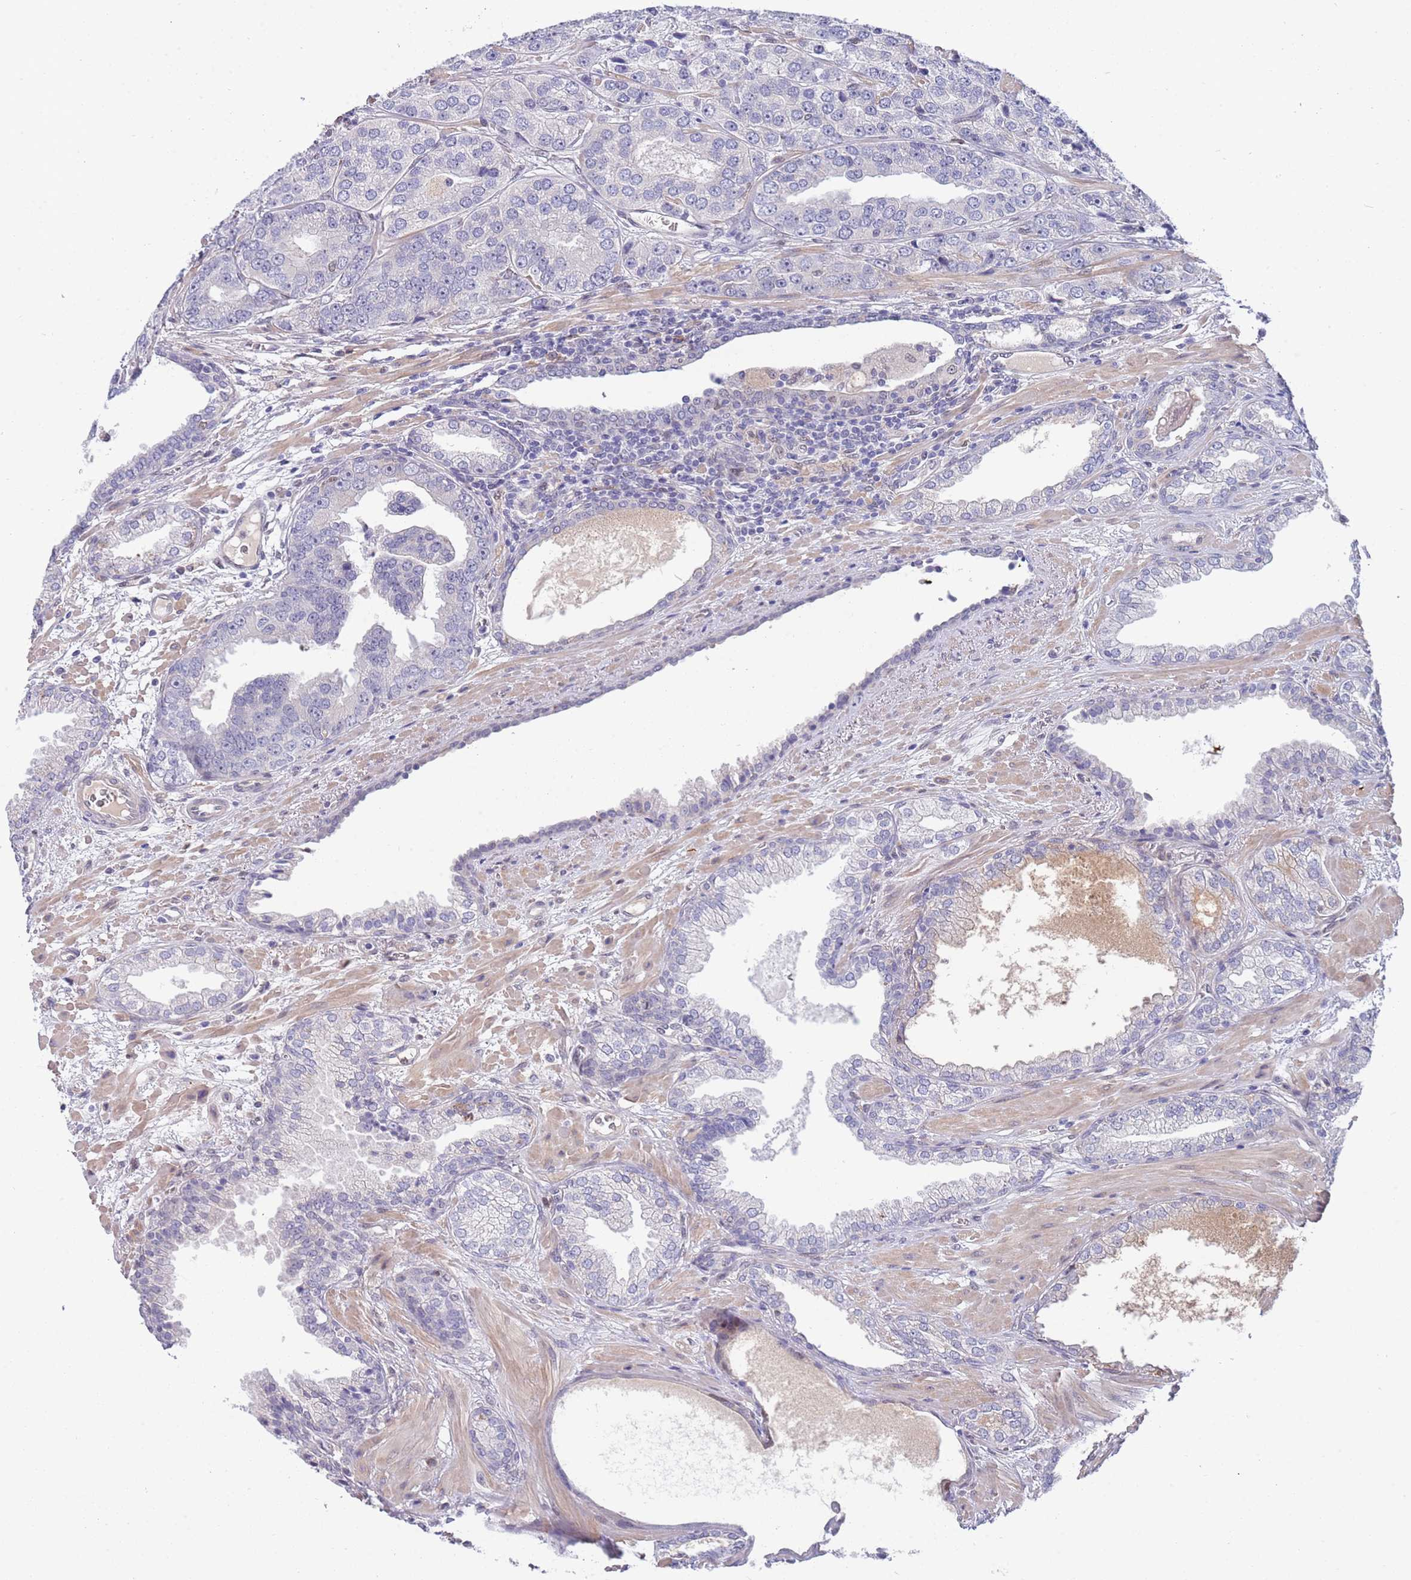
{"staining": {"intensity": "negative", "quantity": "none", "location": "none"}, "tissue": "prostate cancer", "cell_type": "Tumor cells", "image_type": "cancer", "snomed": [{"axis": "morphology", "description": "Adenocarcinoma, High grade"}, {"axis": "topography", "description": "Prostate"}], "caption": "A photomicrograph of human high-grade adenocarcinoma (prostate) is negative for staining in tumor cells. (DAB immunohistochemistry (IHC) visualized using brightfield microscopy, high magnification).", "gene": "NLRP6", "patient": {"sex": "male", "age": 71}}